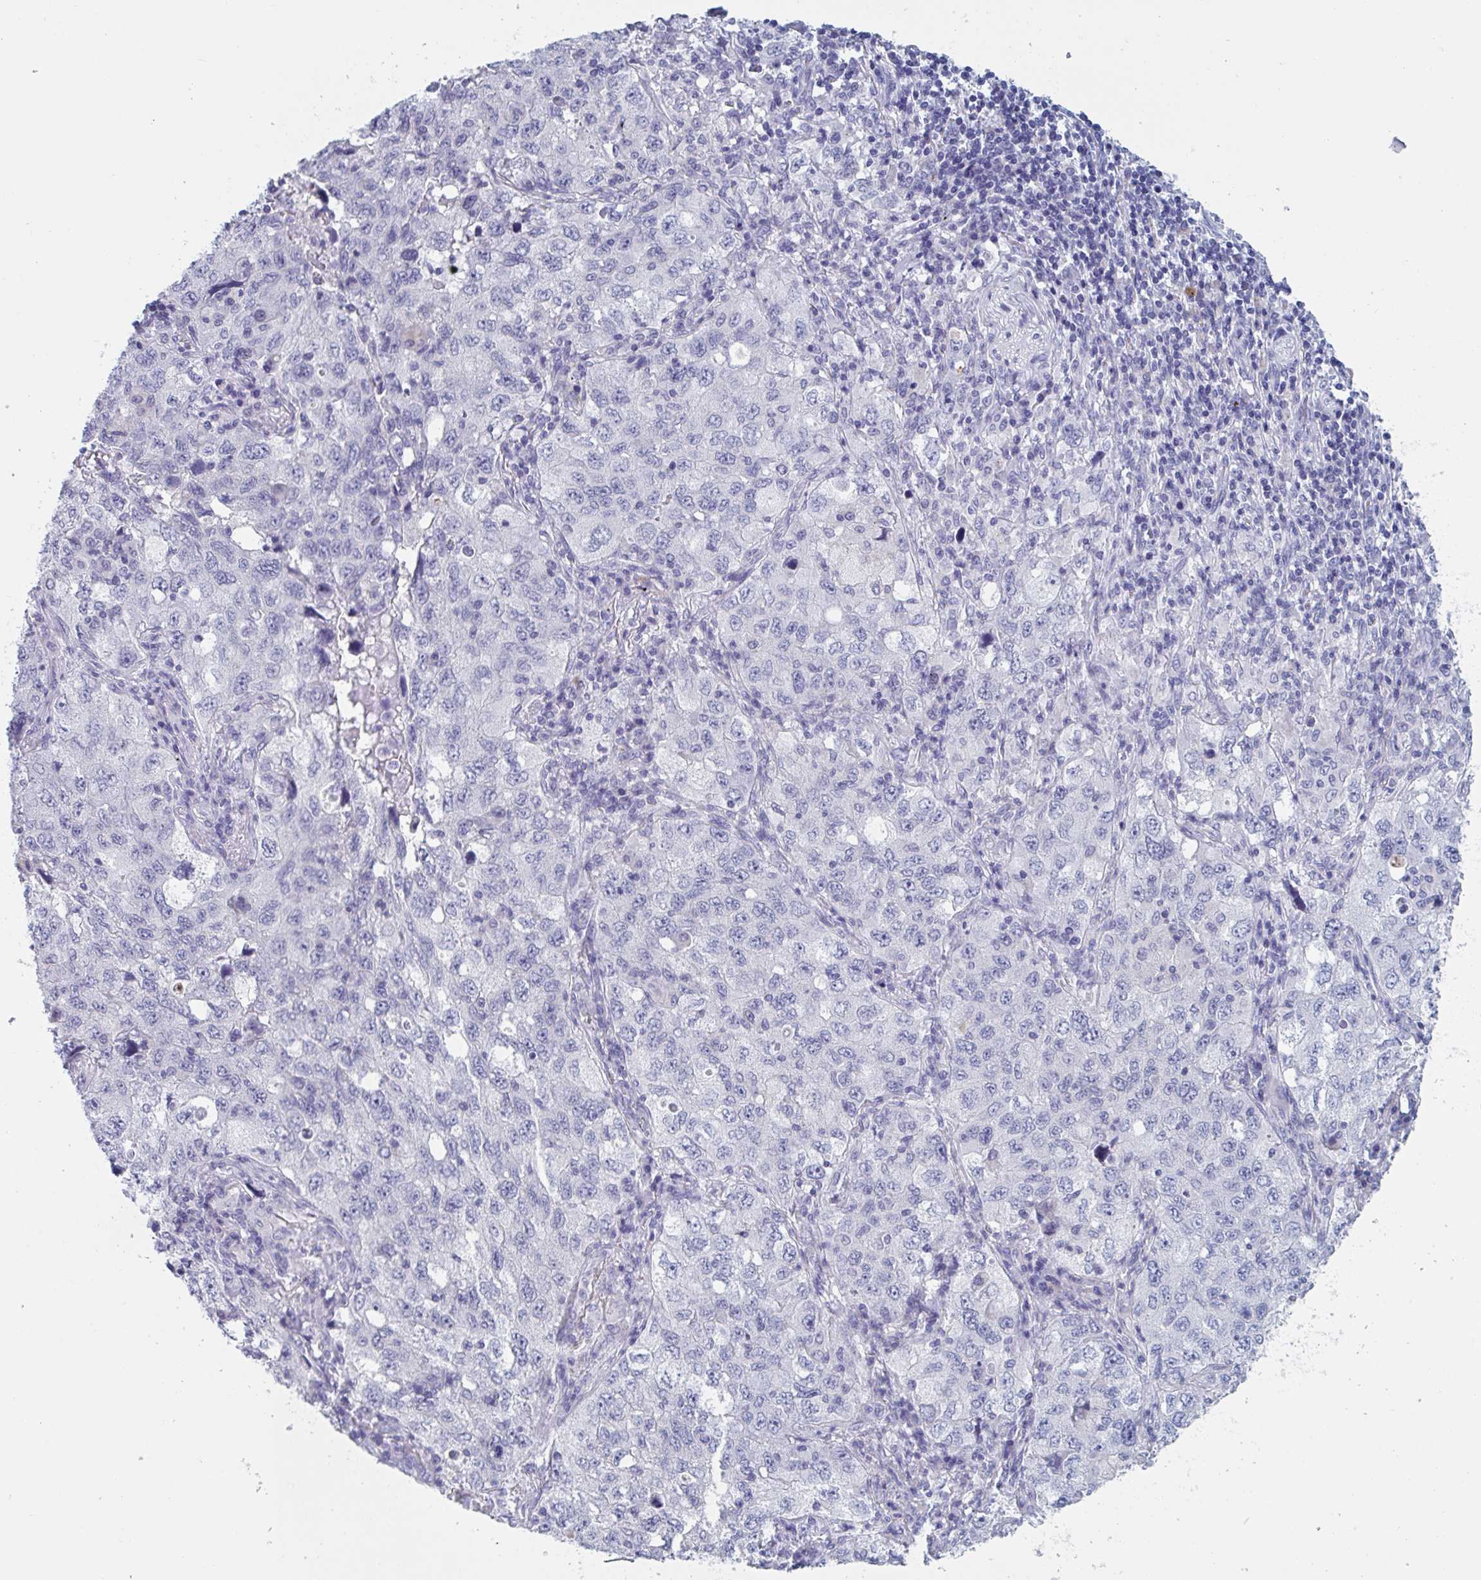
{"staining": {"intensity": "negative", "quantity": "none", "location": "none"}, "tissue": "lung cancer", "cell_type": "Tumor cells", "image_type": "cancer", "snomed": [{"axis": "morphology", "description": "Adenocarcinoma, NOS"}, {"axis": "topography", "description": "Lung"}], "caption": "DAB immunohistochemical staining of lung cancer exhibits no significant staining in tumor cells.", "gene": "NDUFC2", "patient": {"sex": "female", "age": 57}}